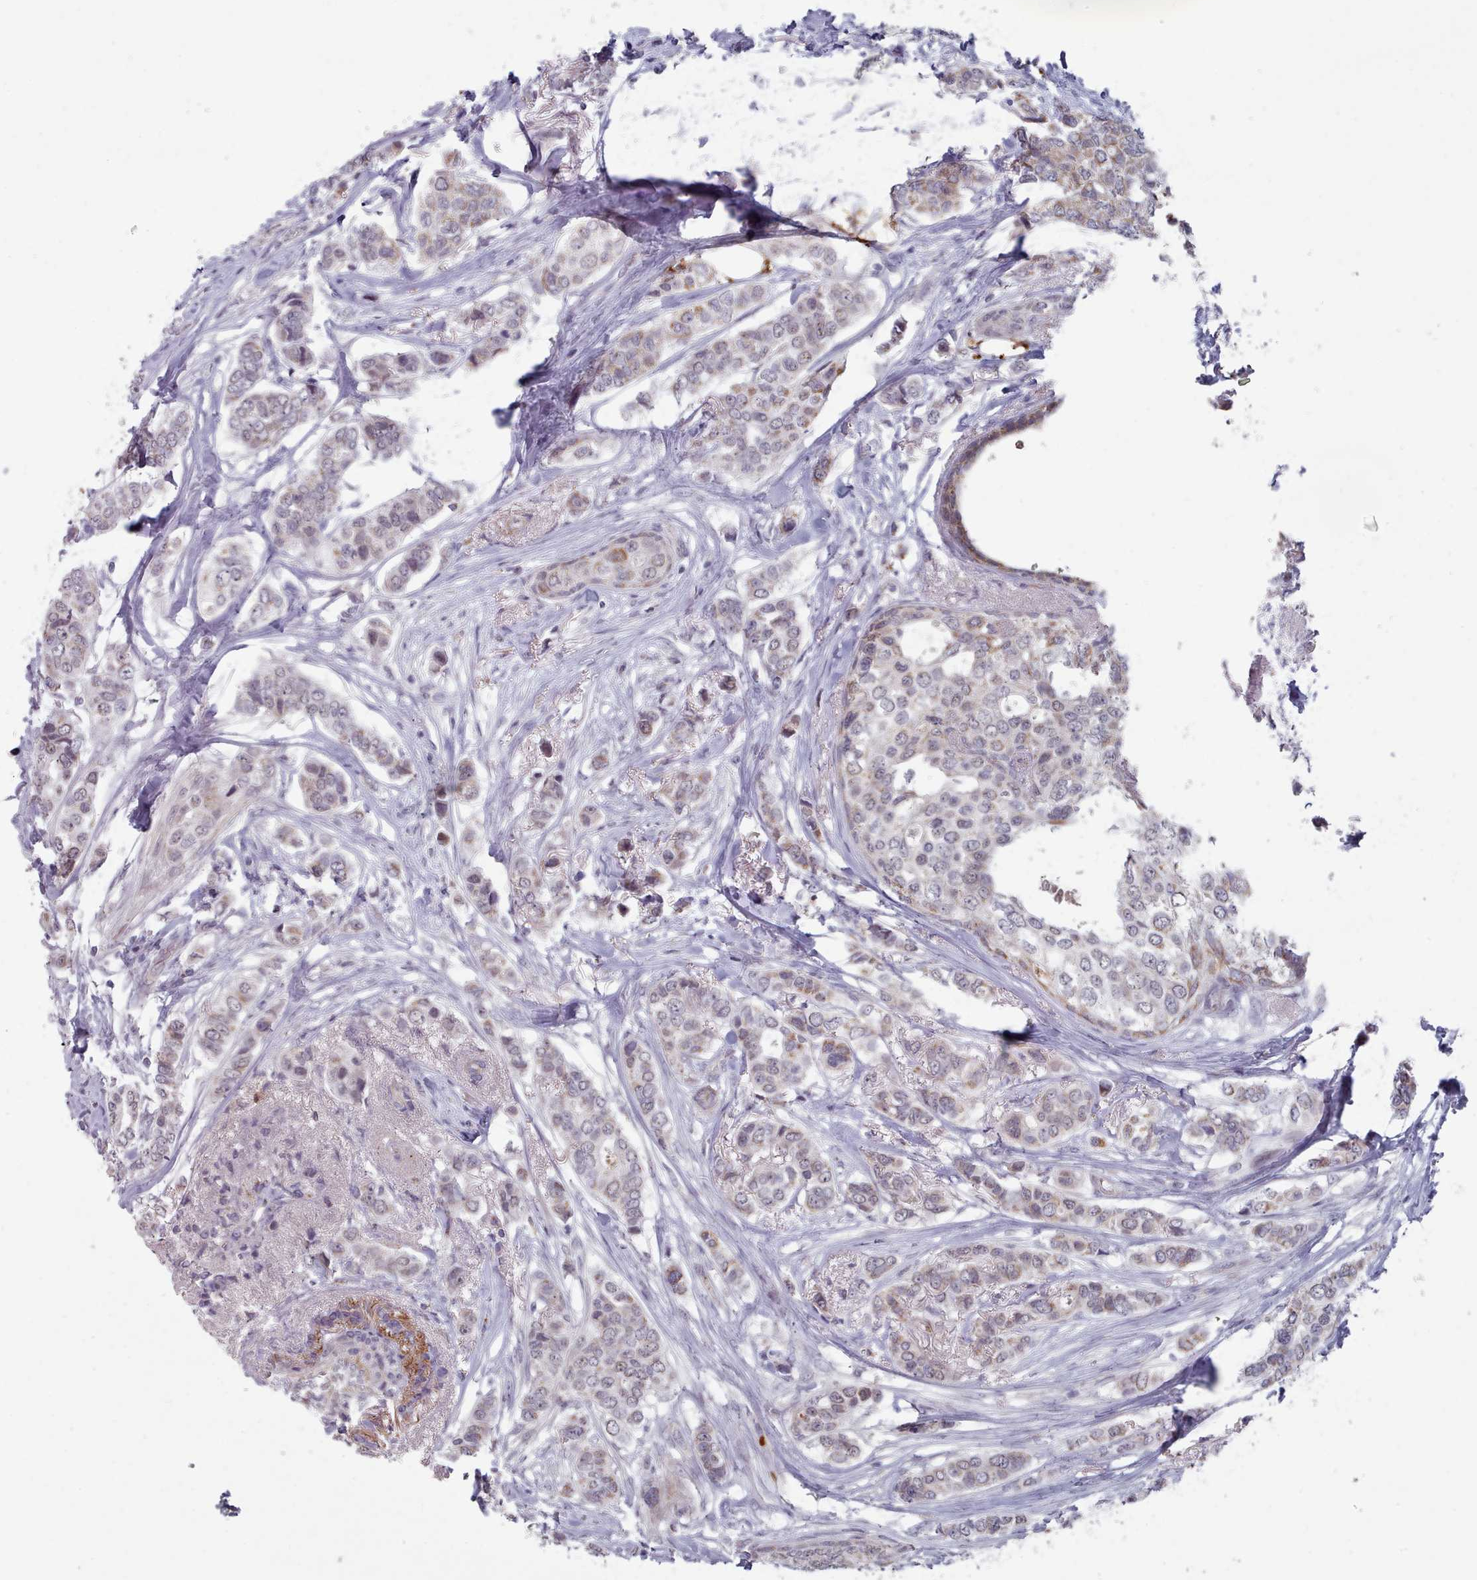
{"staining": {"intensity": "moderate", "quantity": "25%-75%", "location": "cytoplasmic/membranous"}, "tissue": "breast cancer", "cell_type": "Tumor cells", "image_type": "cancer", "snomed": [{"axis": "morphology", "description": "Lobular carcinoma"}, {"axis": "topography", "description": "Breast"}], "caption": "Immunohistochemistry (IHC) of human lobular carcinoma (breast) exhibits medium levels of moderate cytoplasmic/membranous positivity in approximately 25%-75% of tumor cells.", "gene": "TRARG1", "patient": {"sex": "female", "age": 51}}